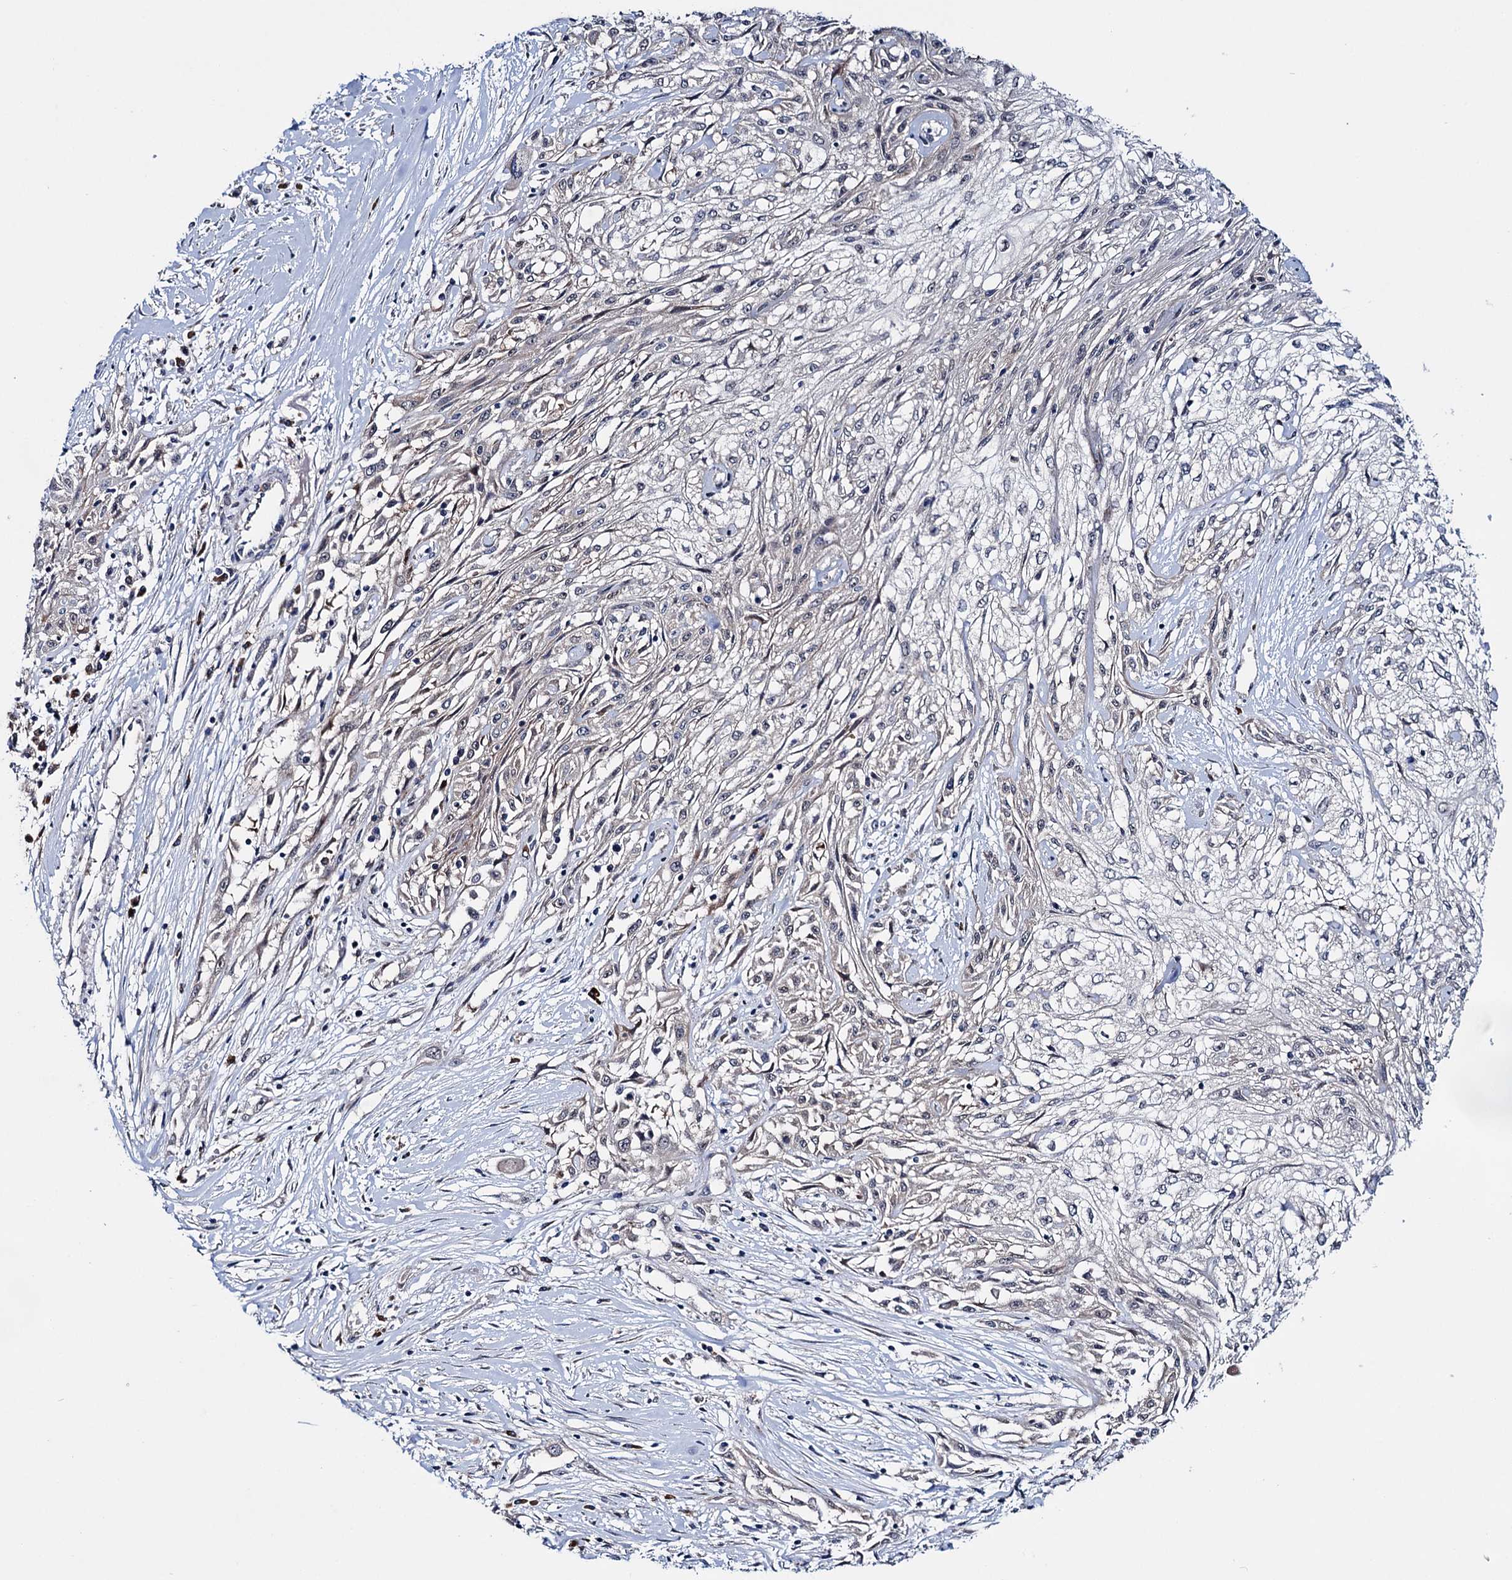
{"staining": {"intensity": "negative", "quantity": "none", "location": "none"}, "tissue": "skin cancer", "cell_type": "Tumor cells", "image_type": "cancer", "snomed": [{"axis": "morphology", "description": "Squamous cell carcinoma, NOS"}, {"axis": "morphology", "description": "Squamous cell carcinoma, metastatic, NOS"}, {"axis": "topography", "description": "Skin"}, {"axis": "topography", "description": "Lymph node"}], "caption": "DAB (3,3'-diaminobenzidine) immunohistochemical staining of human metastatic squamous cell carcinoma (skin) demonstrates no significant staining in tumor cells.", "gene": "EYA4", "patient": {"sex": "male", "age": 75}}